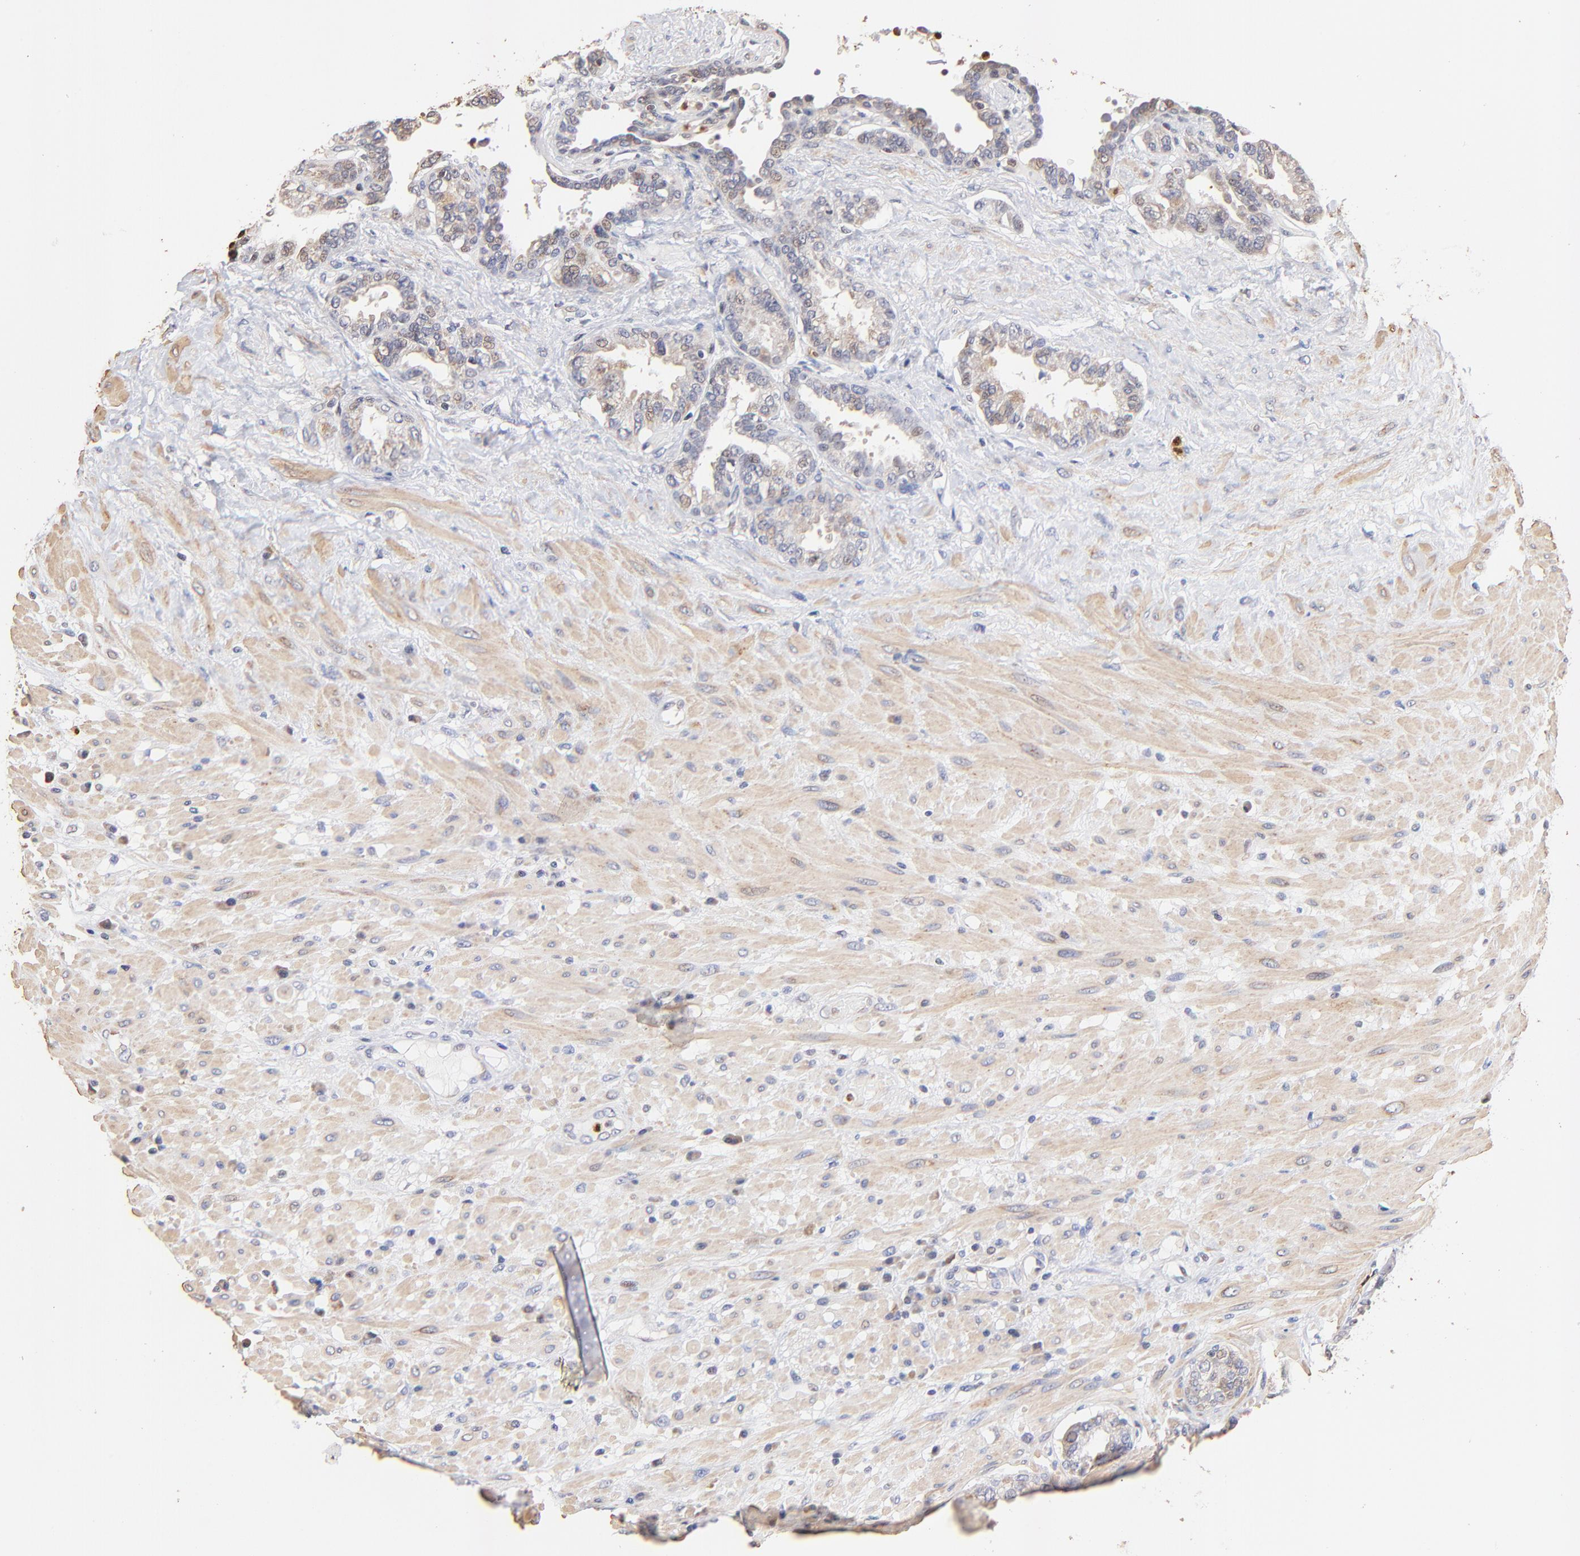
{"staining": {"intensity": "weak", "quantity": "25%-75%", "location": "cytoplasmic/membranous"}, "tissue": "seminal vesicle", "cell_type": "Glandular cells", "image_type": "normal", "snomed": [{"axis": "morphology", "description": "Normal tissue, NOS"}, {"axis": "topography", "description": "Seminal veicle"}], "caption": "The histopathology image shows a brown stain indicating the presence of a protein in the cytoplasmic/membranous of glandular cells in seminal vesicle.", "gene": "BBOF1", "patient": {"sex": "male", "age": 61}}